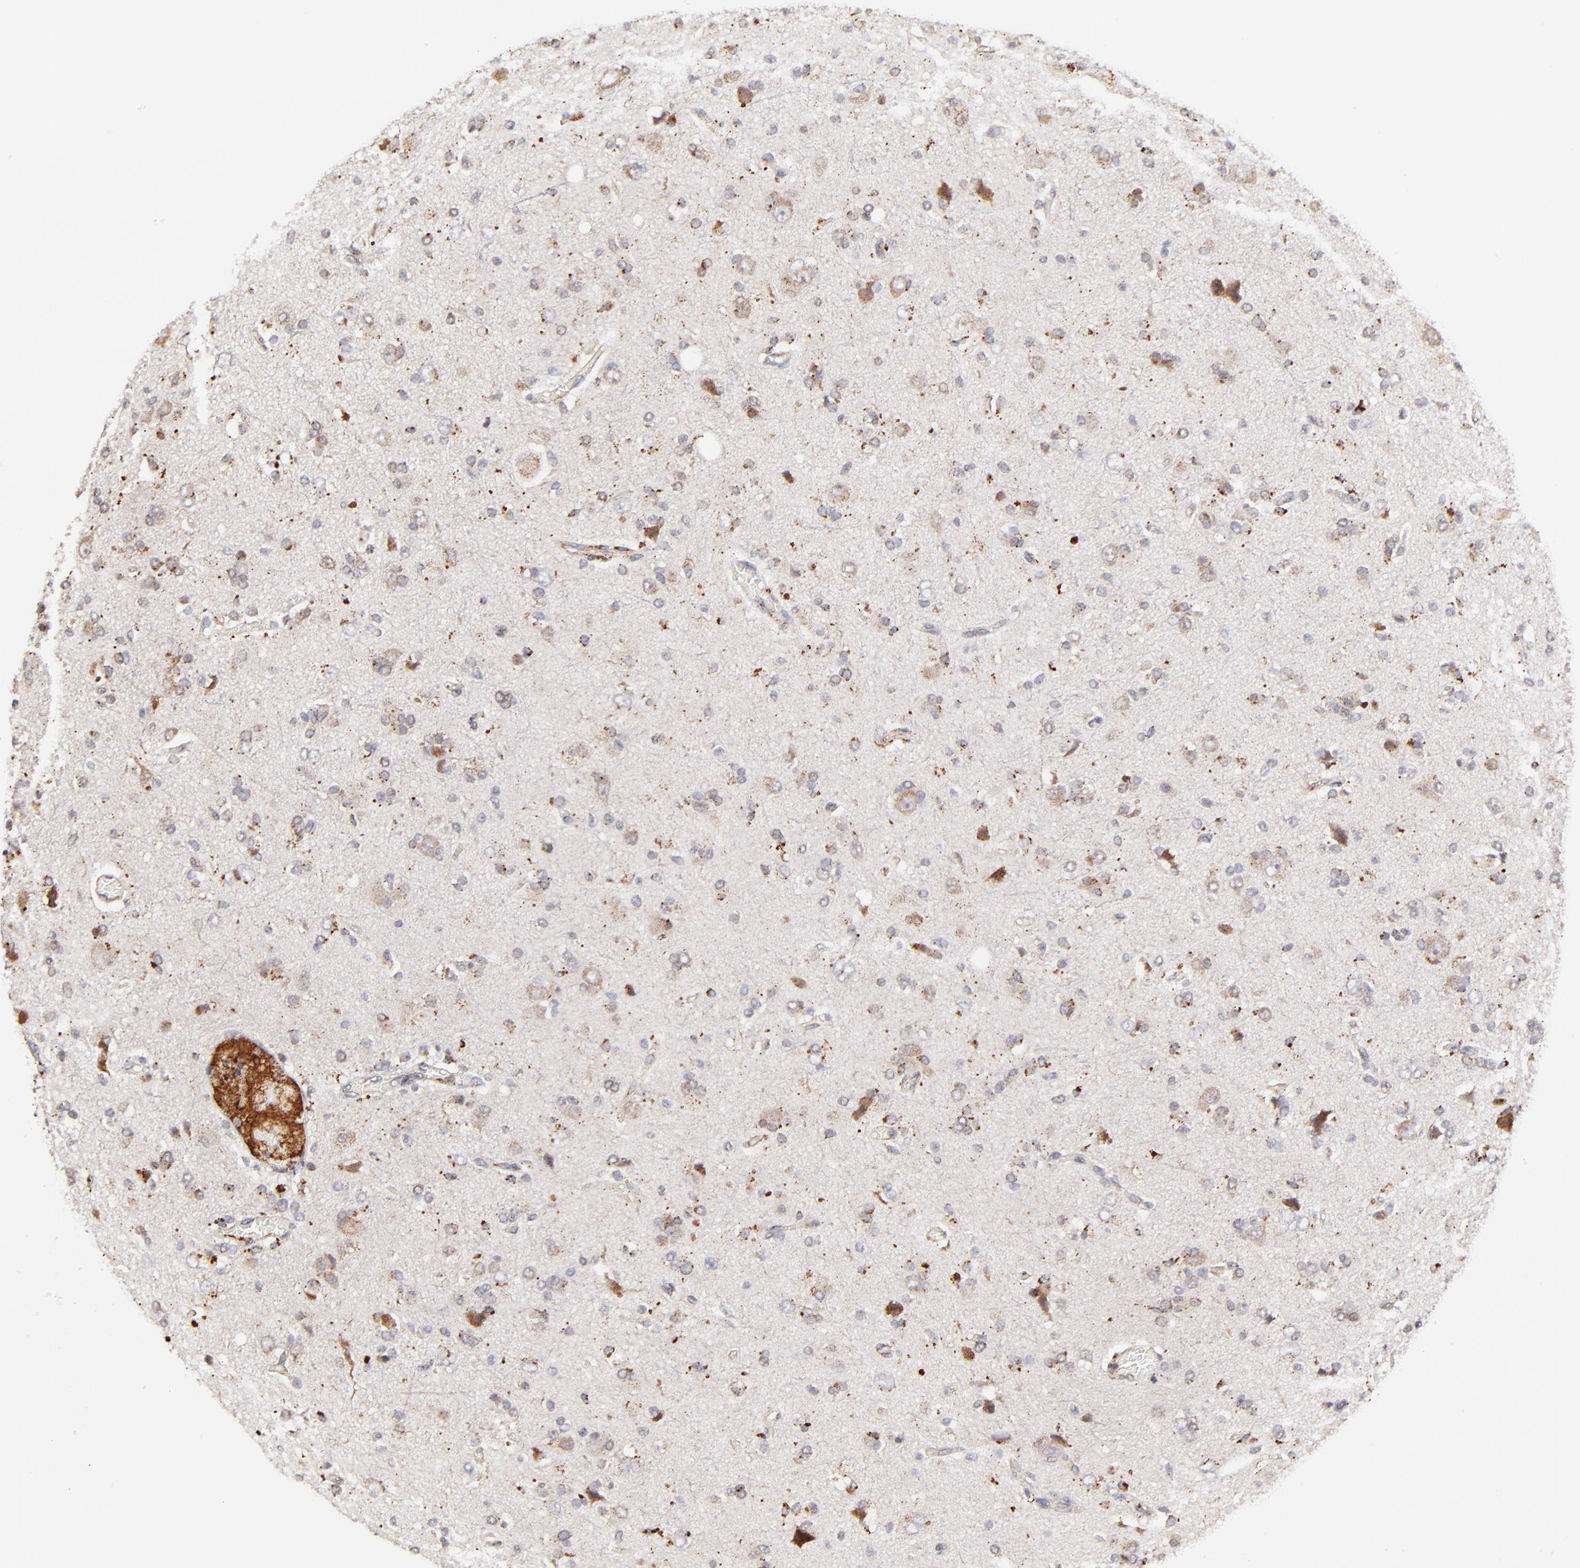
{"staining": {"intensity": "moderate", "quantity": "25%-75%", "location": "cytoplasmic/membranous"}, "tissue": "glioma", "cell_type": "Tumor cells", "image_type": "cancer", "snomed": [{"axis": "morphology", "description": "Glioma, malignant, High grade"}, {"axis": "topography", "description": "Brain"}], "caption": "Immunohistochemical staining of human glioma demonstrates medium levels of moderate cytoplasmic/membranous positivity in approximately 25%-75% of tumor cells. (DAB IHC, brown staining for protein, blue staining for nuclei).", "gene": "MAP2K7", "patient": {"sex": "male", "age": 47}}